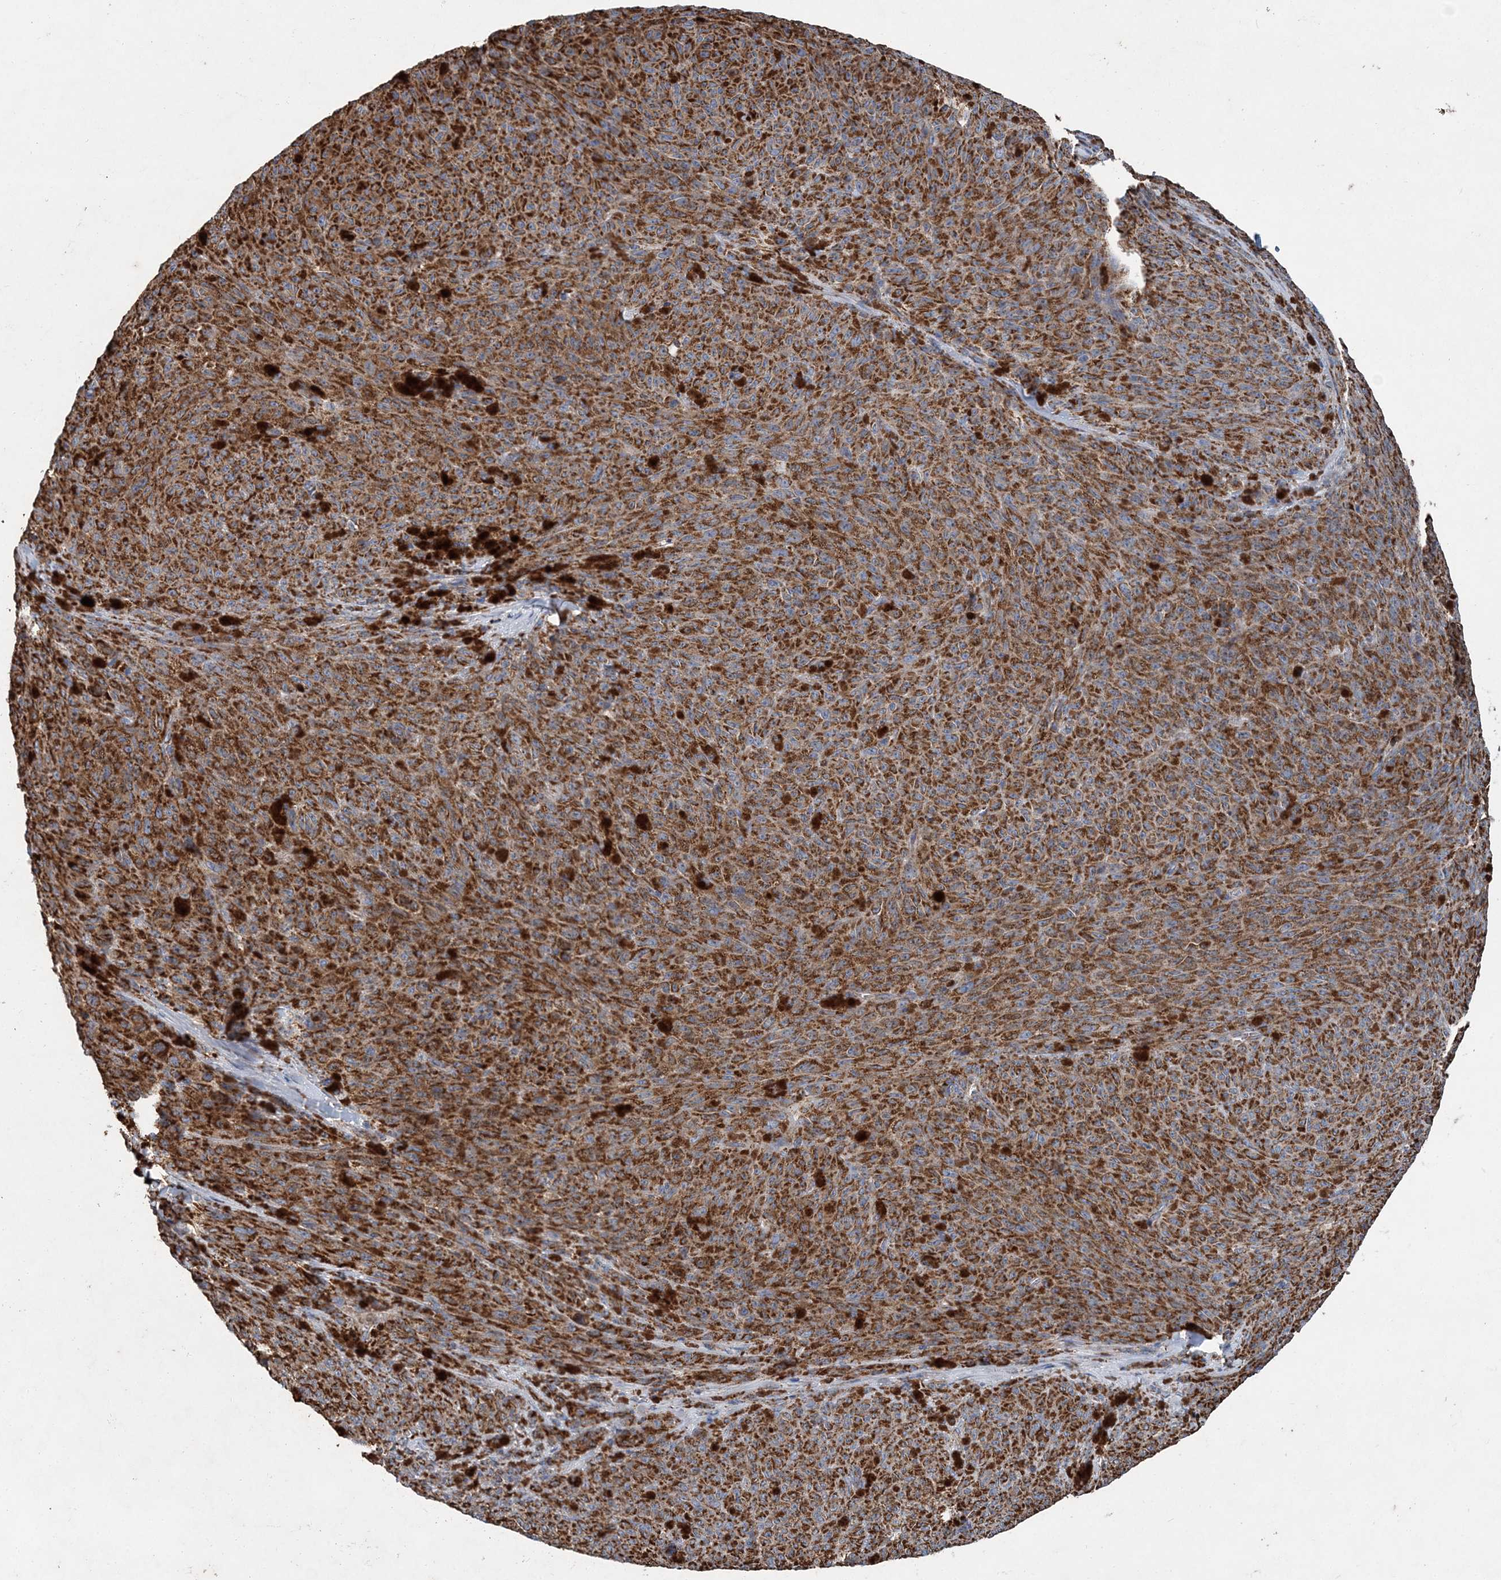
{"staining": {"intensity": "strong", "quantity": ">75%", "location": "cytoplasmic/membranous"}, "tissue": "melanoma", "cell_type": "Tumor cells", "image_type": "cancer", "snomed": [{"axis": "morphology", "description": "Malignant melanoma, NOS"}, {"axis": "topography", "description": "Skin"}], "caption": "Immunohistochemistry (IHC) image of human melanoma stained for a protein (brown), which displays high levels of strong cytoplasmic/membranous expression in about >75% of tumor cells.", "gene": "SPAG16", "patient": {"sex": "female", "age": 82}}